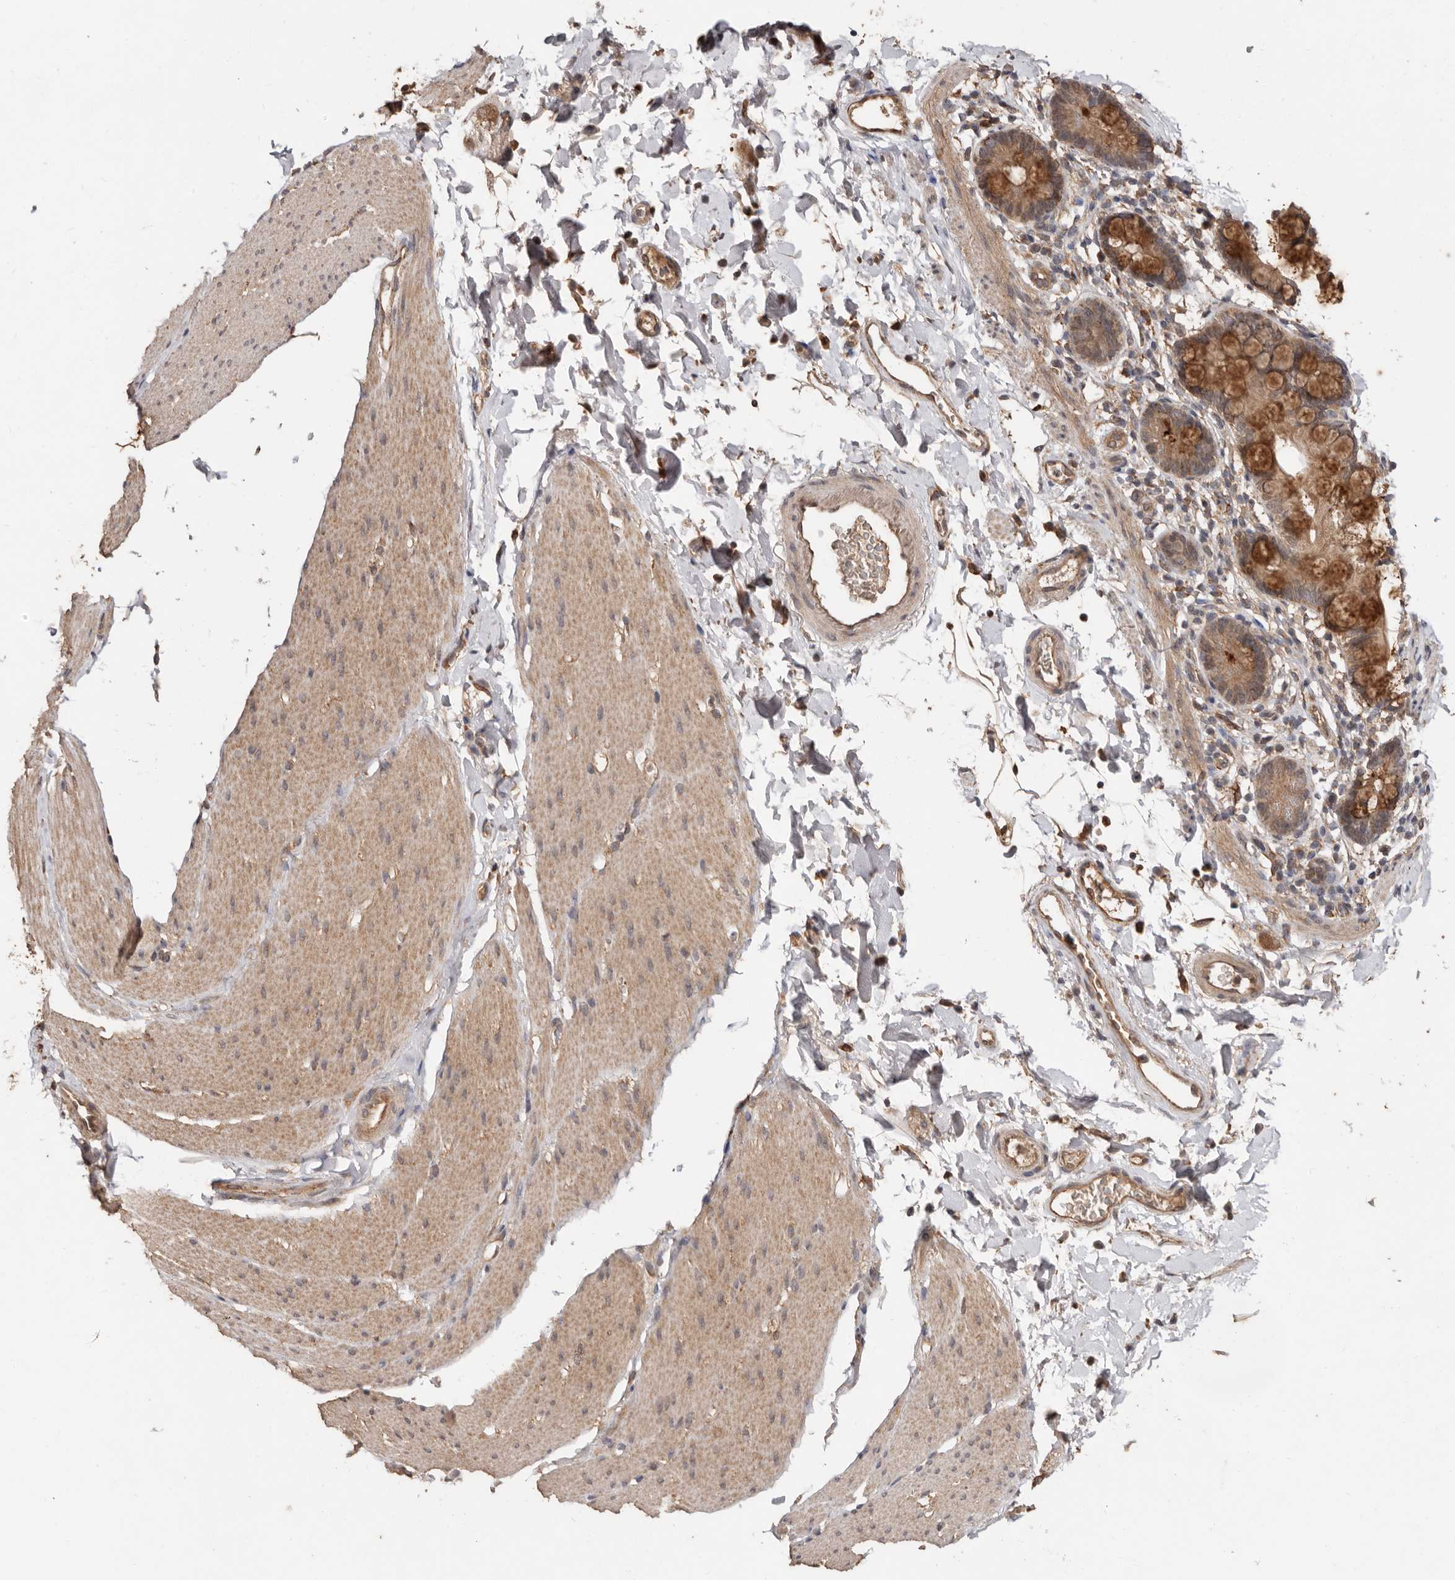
{"staining": {"intensity": "moderate", "quantity": ">75%", "location": "cytoplasmic/membranous"}, "tissue": "smooth muscle", "cell_type": "Smooth muscle cells", "image_type": "normal", "snomed": [{"axis": "morphology", "description": "Normal tissue, NOS"}, {"axis": "topography", "description": "Smooth muscle"}, {"axis": "topography", "description": "Small intestine"}], "caption": "Protein staining of benign smooth muscle shows moderate cytoplasmic/membranous expression in about >75% of smooth muscle cells. The staining is performed using DAB brown chromogen to label protein expression. The nuclei are counter-stained blue using hematoxylin.", "gene": "RSPO2", "patient": {"sex": "female", "age": 84}}